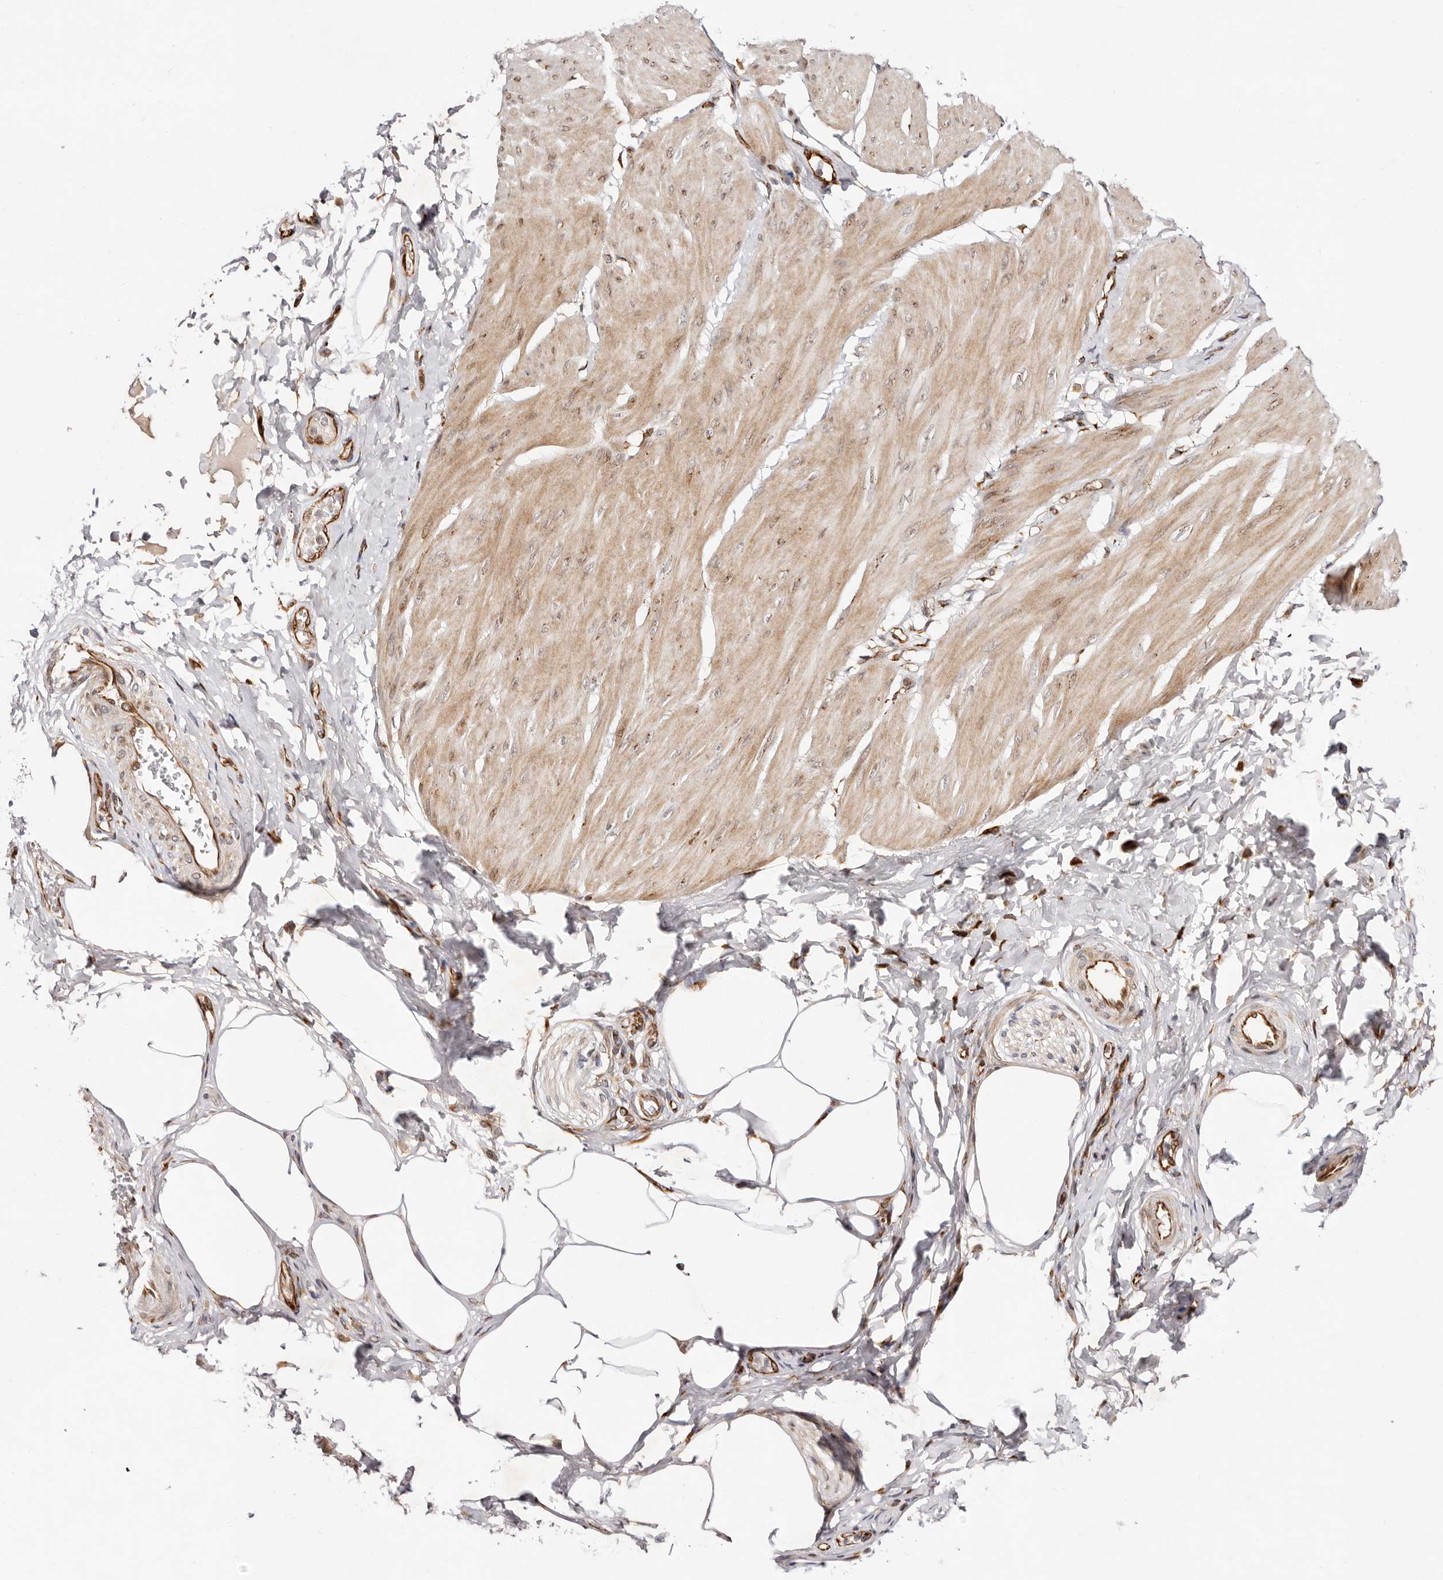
{"staining": {"intensity": "weak", "quantity": "25%-75%", "location": "cytoplasmic/membranous"}, "tissue": "smooth muscle", "cell_type": "Smooth muscle cells", "image_type": "normal", "snomed": [{"axis": "morphology", "description": "Urothelial carcinoma, High grade"}, {"axis": "topography", "description": "Urinary bladder"}], "caption": "DAB (3,3'-diaminobenzidine) immunohistochemical staining of unremarkable smooth muscle exhibits weak cytoplasmic/membranous protein staining in about 25%-75% of smooth muscle cells. The staining was performed using DAB to visualize the protein expression in brown, while the nuclei were stained in blue with hematoxylin (Magnification: 20x).", "gene": "BCL2L15", "patient": {"sex": "male", "age": 46}}